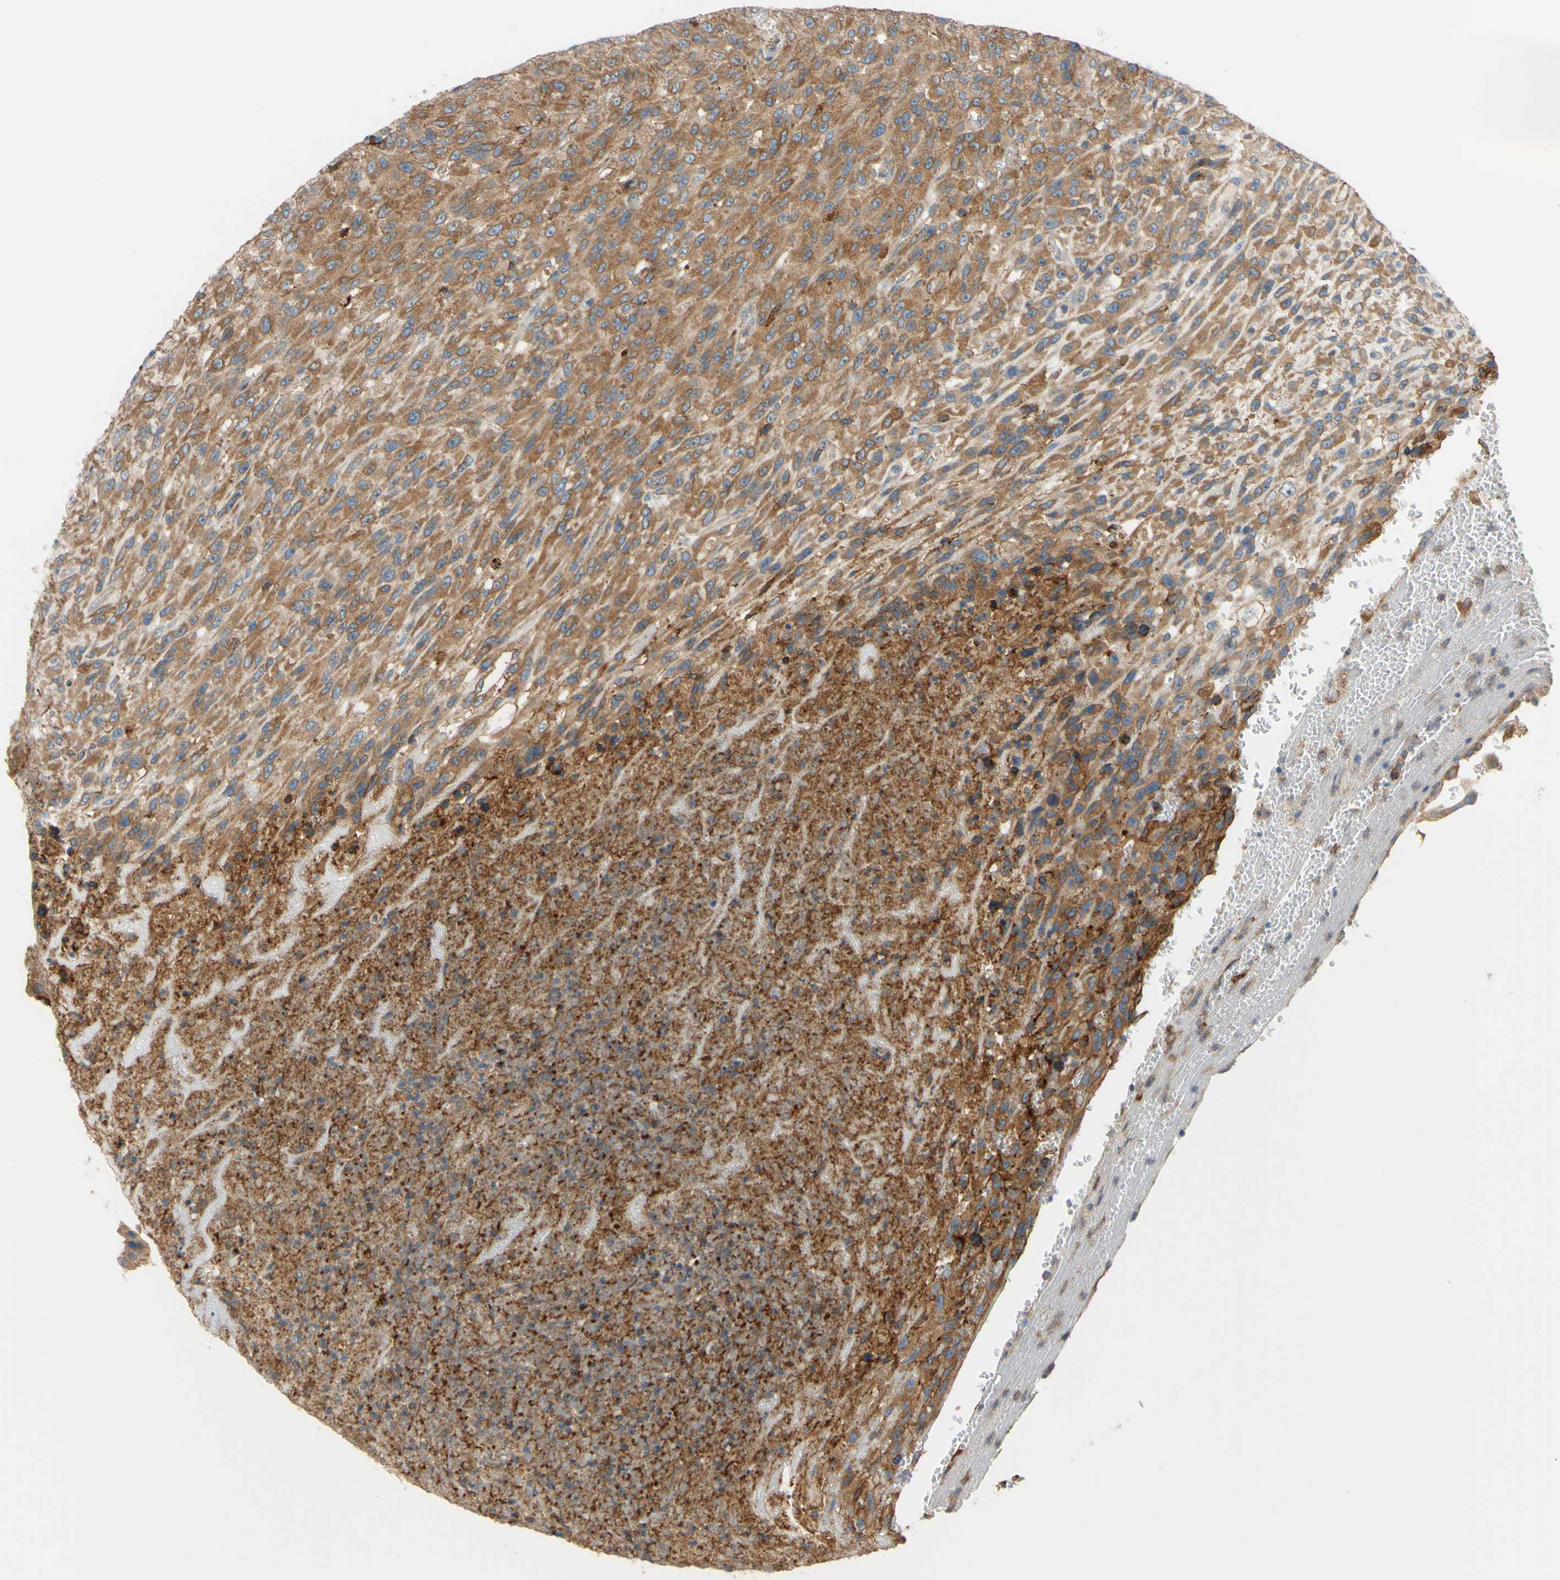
{"staining": {"intensity": "moderate", "quantity": ">75%", "location": "cytoplasmic/membranous"}, "tissue": "urothelial cancer", "cell_type": "Tumor cells", "image_type": "cancer", "snomed": [{"axis": "morphology", "description": "Urothelial carcinoma, High grade"}, {"axis": "topography", "description": "Urinary bladder"}], "caption": "A histopathology image showing moderate cytoplasmic/membranous positivity in about >75% of tumor cells in high-grade urothelial carcinoma, as visualized by brown immunohistochemical staining.", "gene": "POR", "patient": {"sex": "male", "age": 66}}